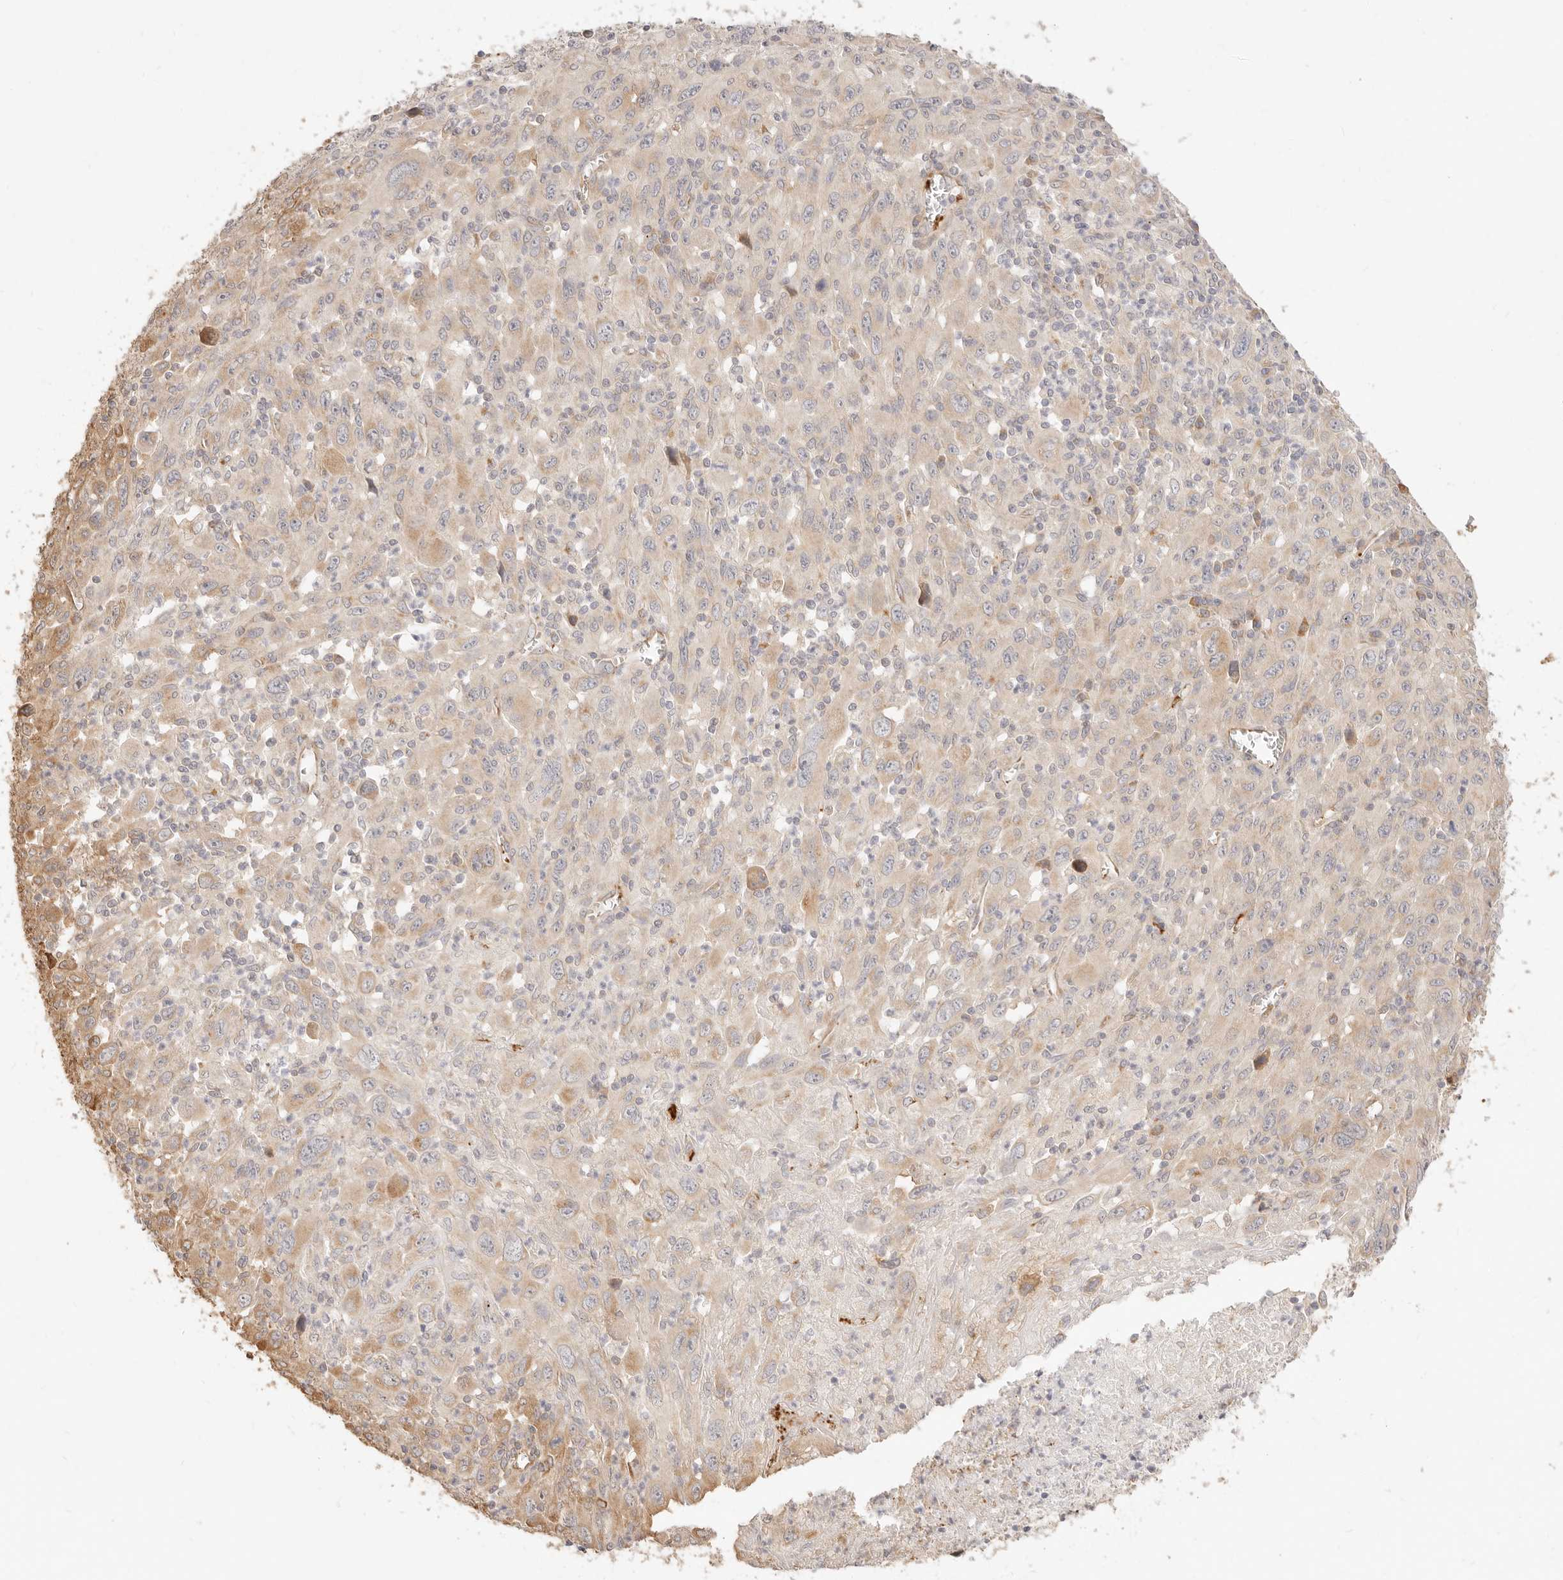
{"staining": {"intensity": "weak", "quantity": "25%-75%", "location": "cytoplasmic/membranous"}, "tissue": "melanoma", "cell_type": "Tumor cells", "image_type": "cancer", "snomed": [{"axis": "morphology", "description": "Malignant melanoma, Metastatic site"}, {"axis": "topography", "description": "Skin"}], "caption": "IHC (DAB (3,3'-diaminobenzidine)) staining of human melanoma demonstrates weak cytoplasmic/membranous protein positivity in about 25%-75% of tumor cells.", "gene": "UBXN10", "patient": {"sex": "female", "age": 56}}